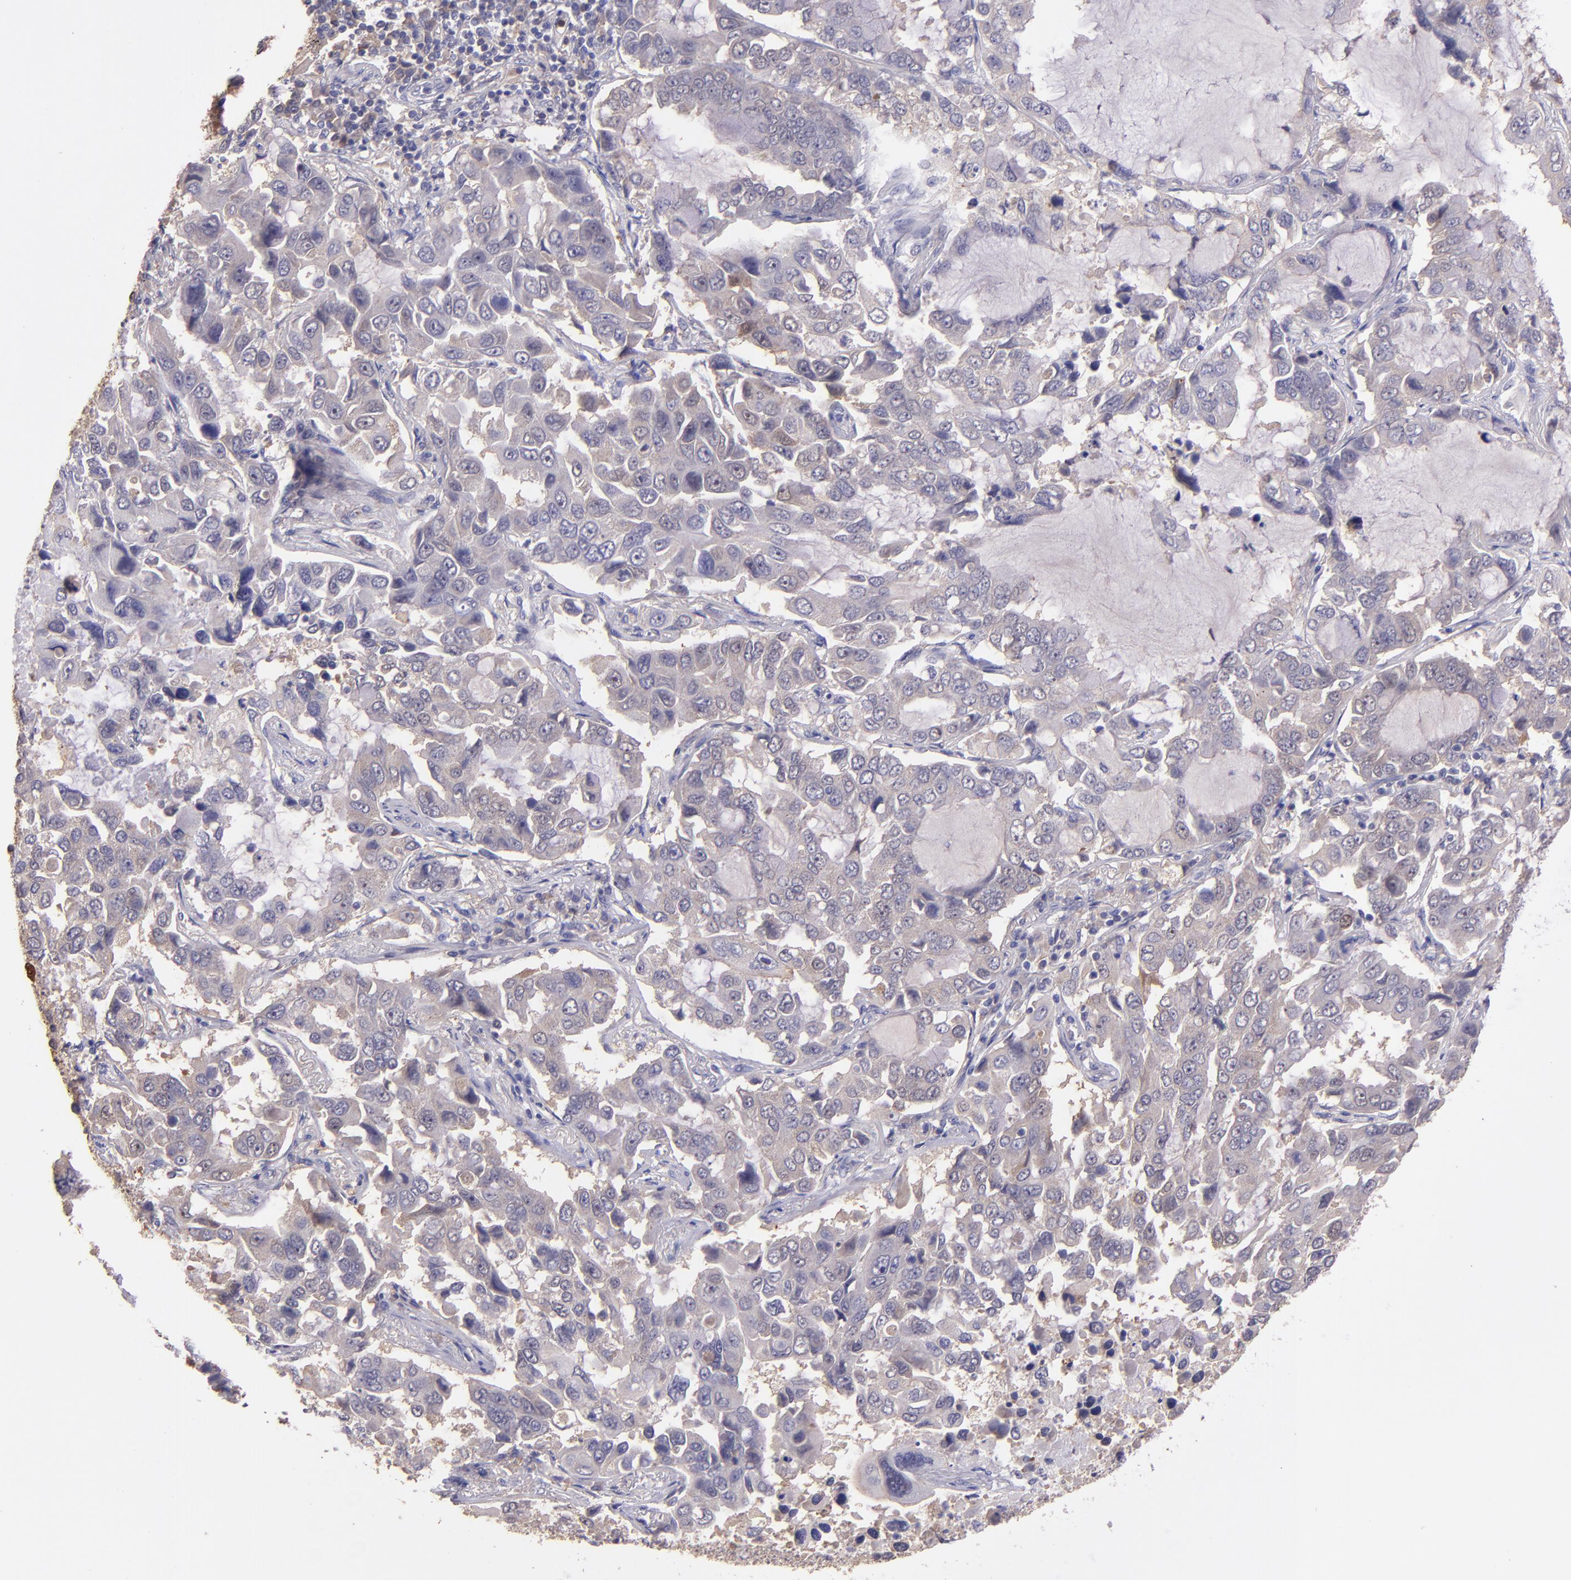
{"staining": {"intensity": "weak", "quantity": "25%-75%", "location": "cytoplasmic/membranous"}, "tissue": "lung cancer", "cell_type": "Tumor cells", "image_type": "cancer", "snomed": [{"axis": "morphology", "description": "Adenocarcinoma, NOS"}, {"axis": "topography", "description": "Lung"}], "caption": "Brown immunohistochemical staining in human adenocarcinoma (lung) demonstrates weak cytoplasmic/membranous staining in approximately 25%-75% of tumor cells.", "gene": "PAPPA", "patient": {"sex": "male", "age": 64}}